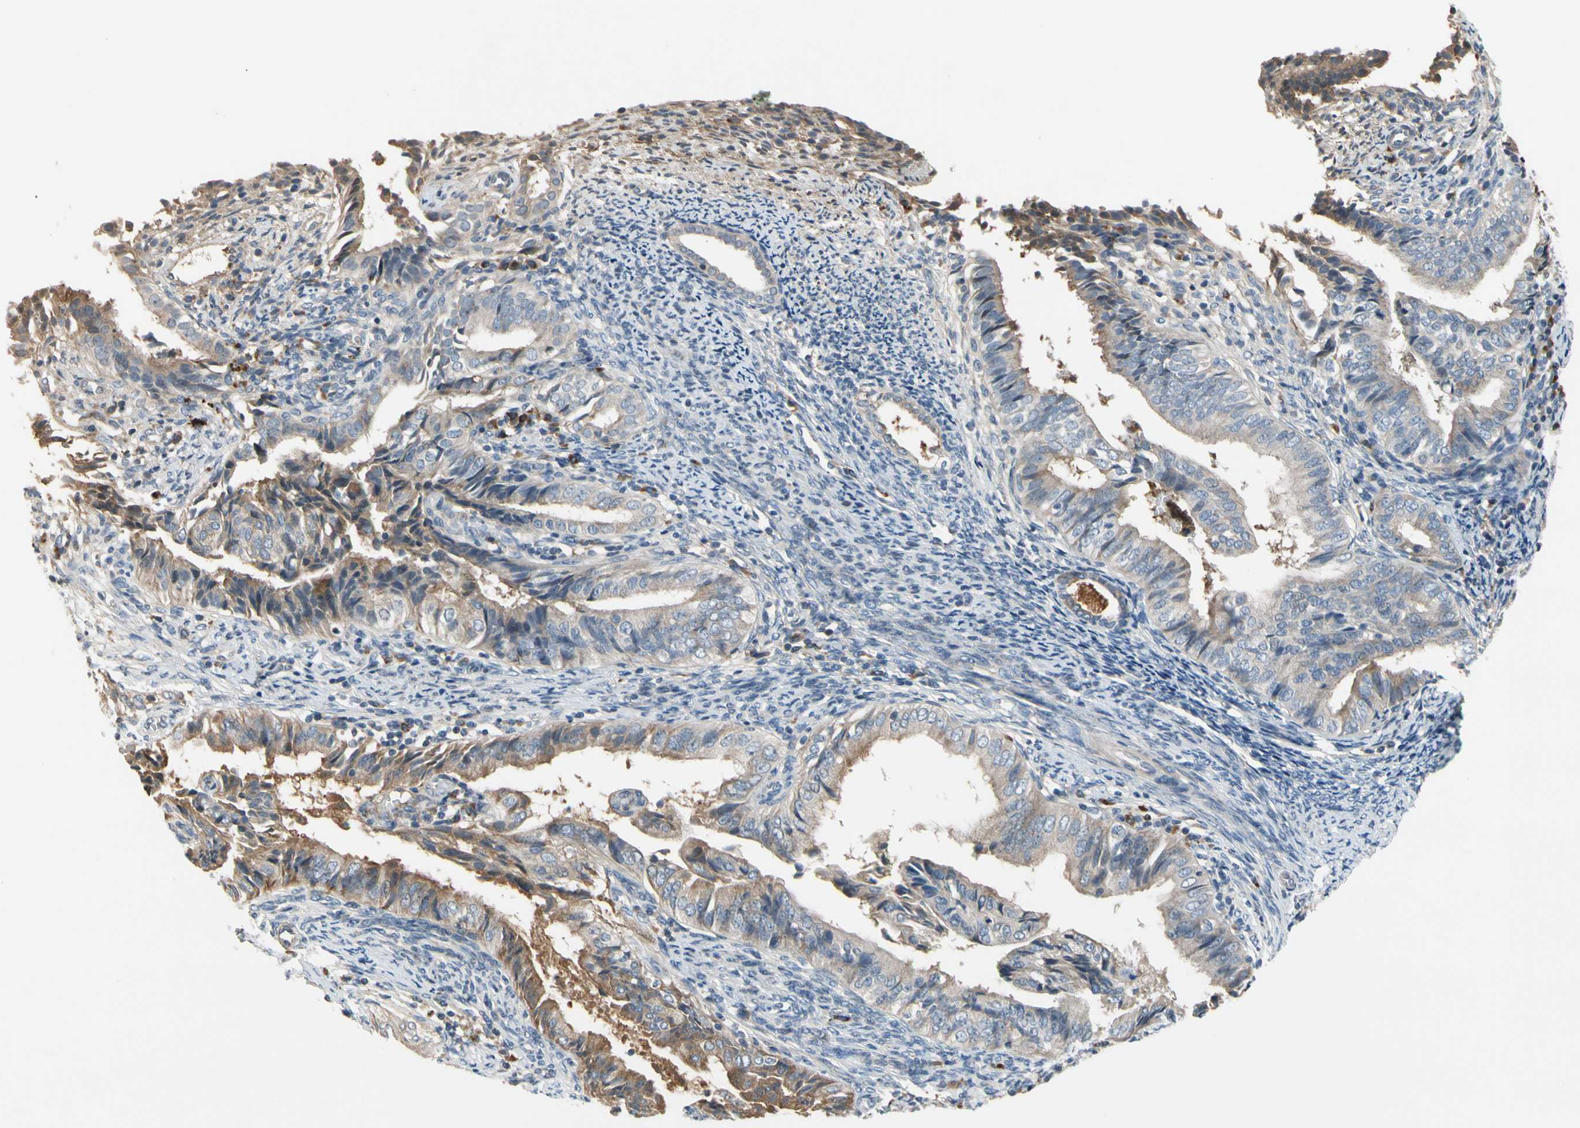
{"staining": {"intensity": "weak", "quantity": ">75%", "location": "cytoplasmic/membranous"}, "tissue": "endometrial cancer", "cell_type": "Tumor cells", "image_type": "cancer", "snomed": [{"axis": "morphology", "description": "Adenocarcinoma, NOS"}, {"axis": "topography", "description": "Endometrium"}], "caption": "A low amount of weak cytoplasmic/membranous positivity is present in approximately >75% of tumor cells in endometrial adenocarcinoma tissue.", "gene": "C4A", "patient": {"sex": "female", "age": 58}}